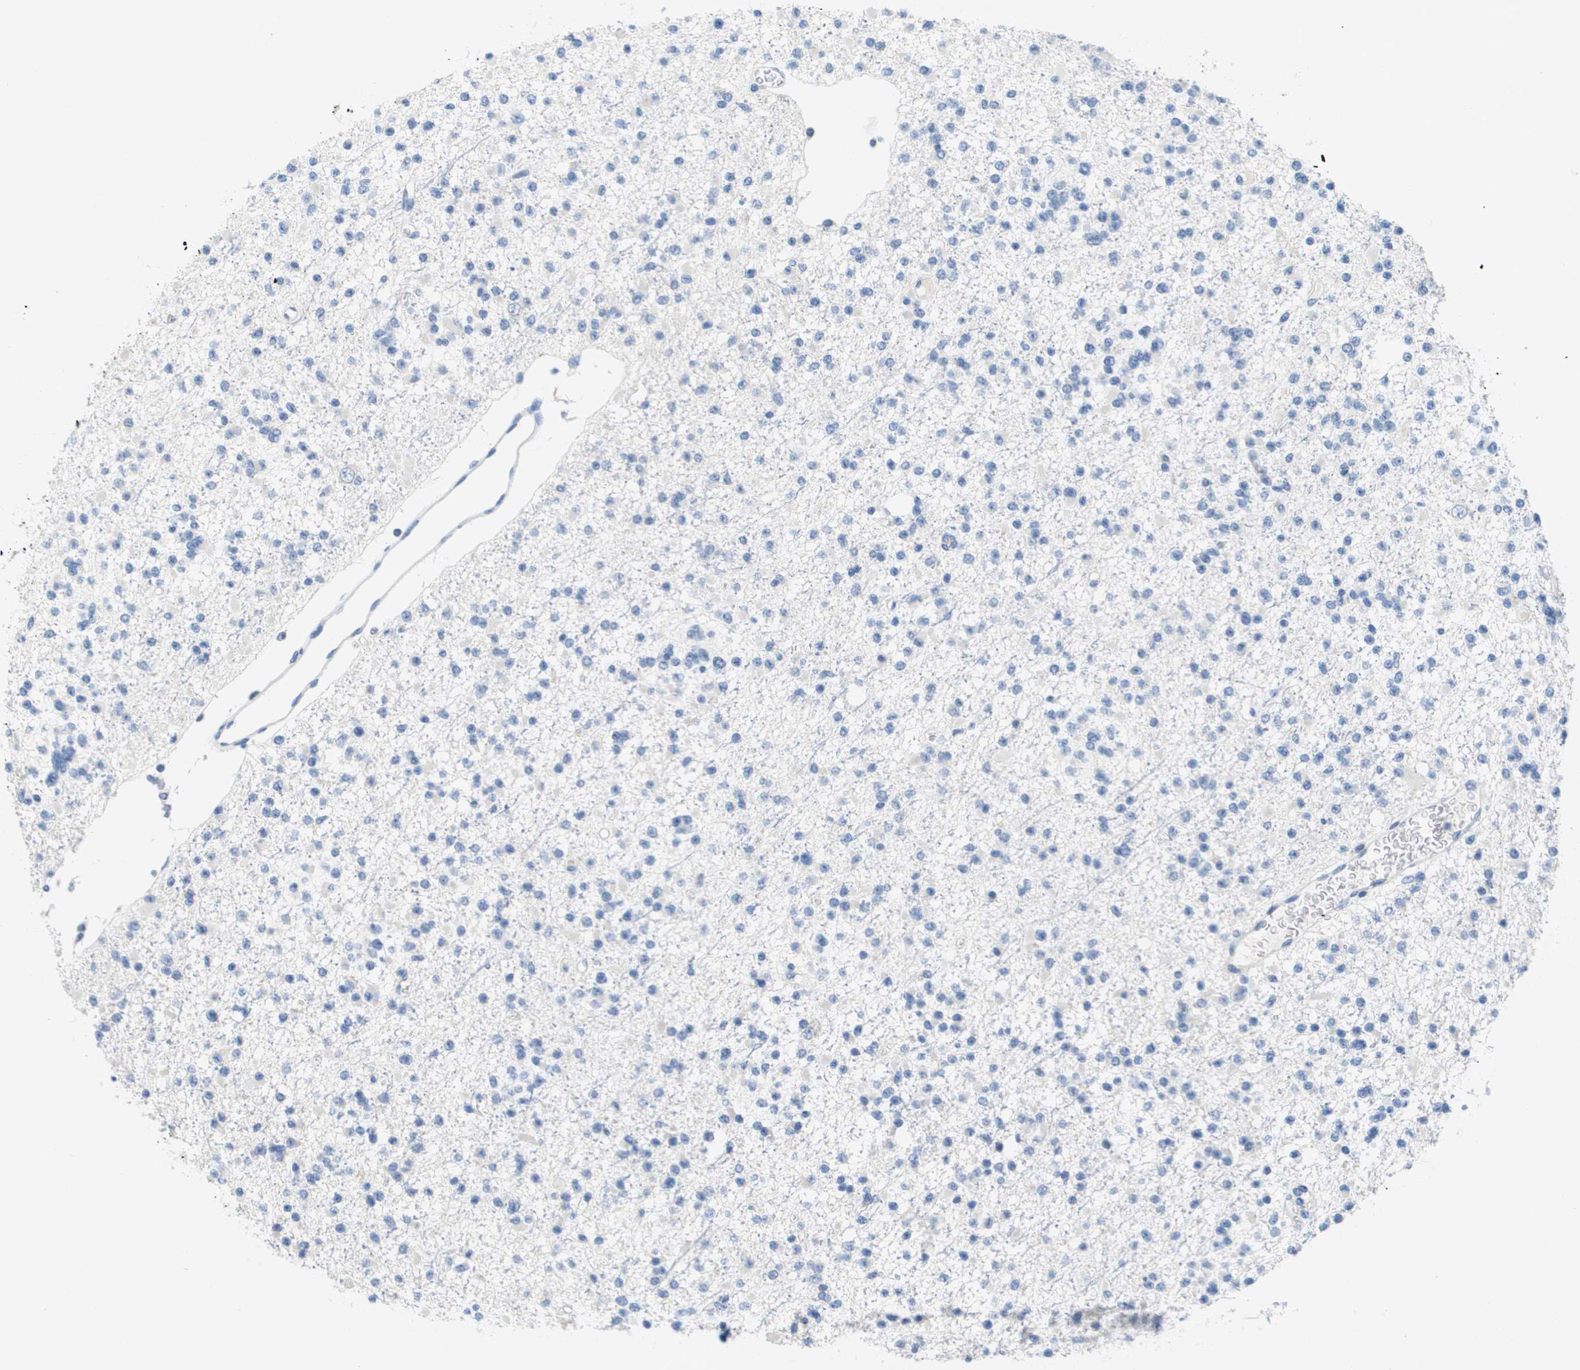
{"staining": {"intensity": "negative", "quantity": "none", "location": "none"}, "tissue": "glioma", "cell_type": "Tumor cells", "image_type": "cancer", "snomed": [{"axis": "morphology", "description": "Glioma, malignant, Low grade"}, {"axis": "topography", "description": "Brain"}], "caption": "This is an immunohistochemistry image of glioma. There is no positivity in tumor cells.", "gene": "CD3G", "patient": {"sex": "female", "age": 22}}